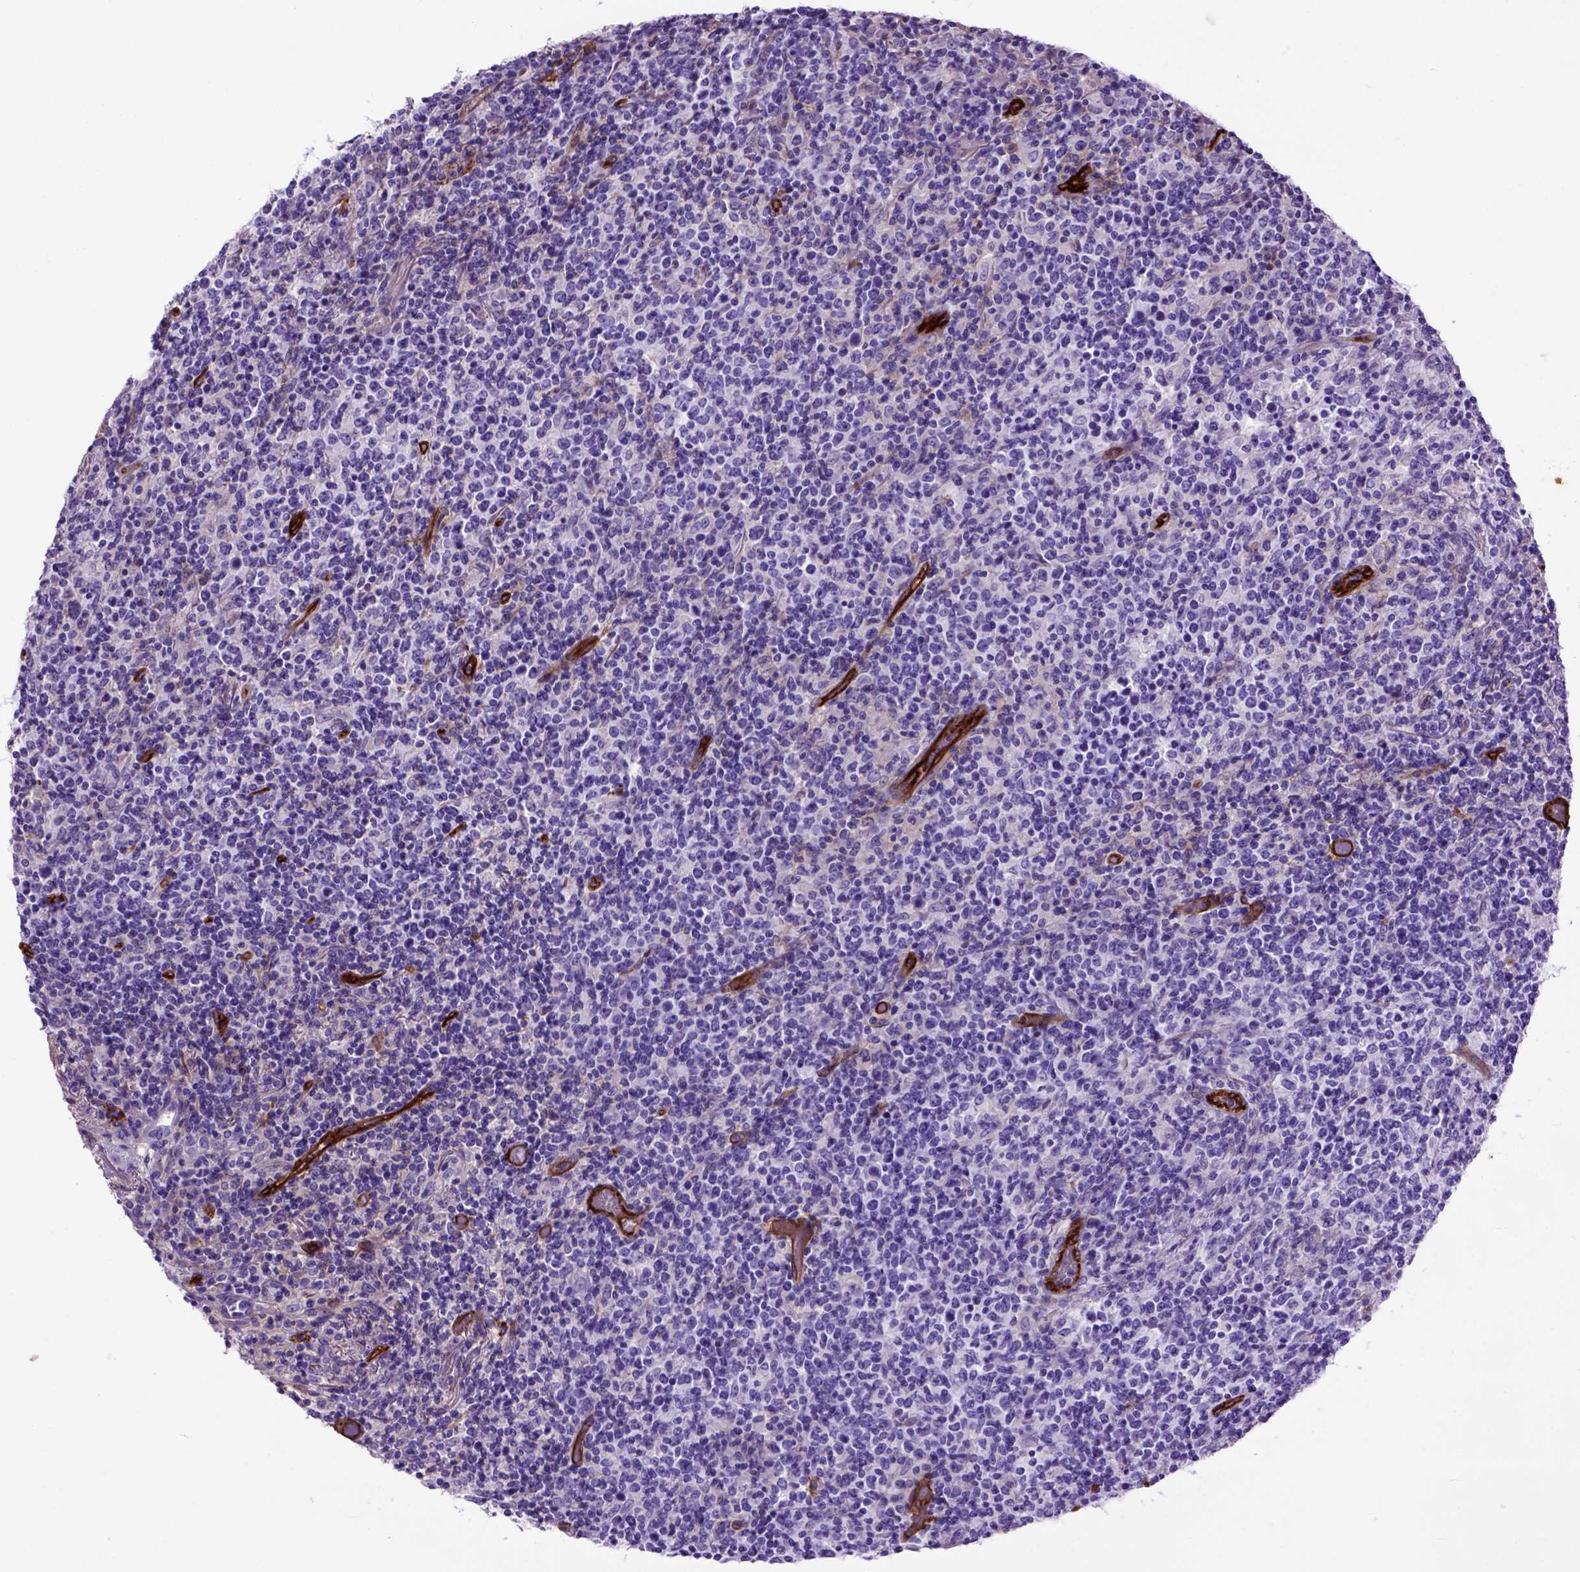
{"staining": {"intensity": "negative", "quantity": "none", "location": "none"}, "tissue": "lymphoma", "cell_type": "Tumor cells", "image_type": "cancer", "snomed": [{"axis": "morphology", "description": "Malignant lymphoma, non-Hodgkin's type, High grade"}, {"axis": "topography", "description": "Lung"}], "caption": "Immunohistochemical staining of human lymphoma demonstrates no significant positivity in tumor cells. (Brightfield microscopy of DAB (3,3'-diaminobenzidine) immunohistochemistry at high magnification).", "gene": "ENG", "patient": {"sex": "male", "age": 79}}